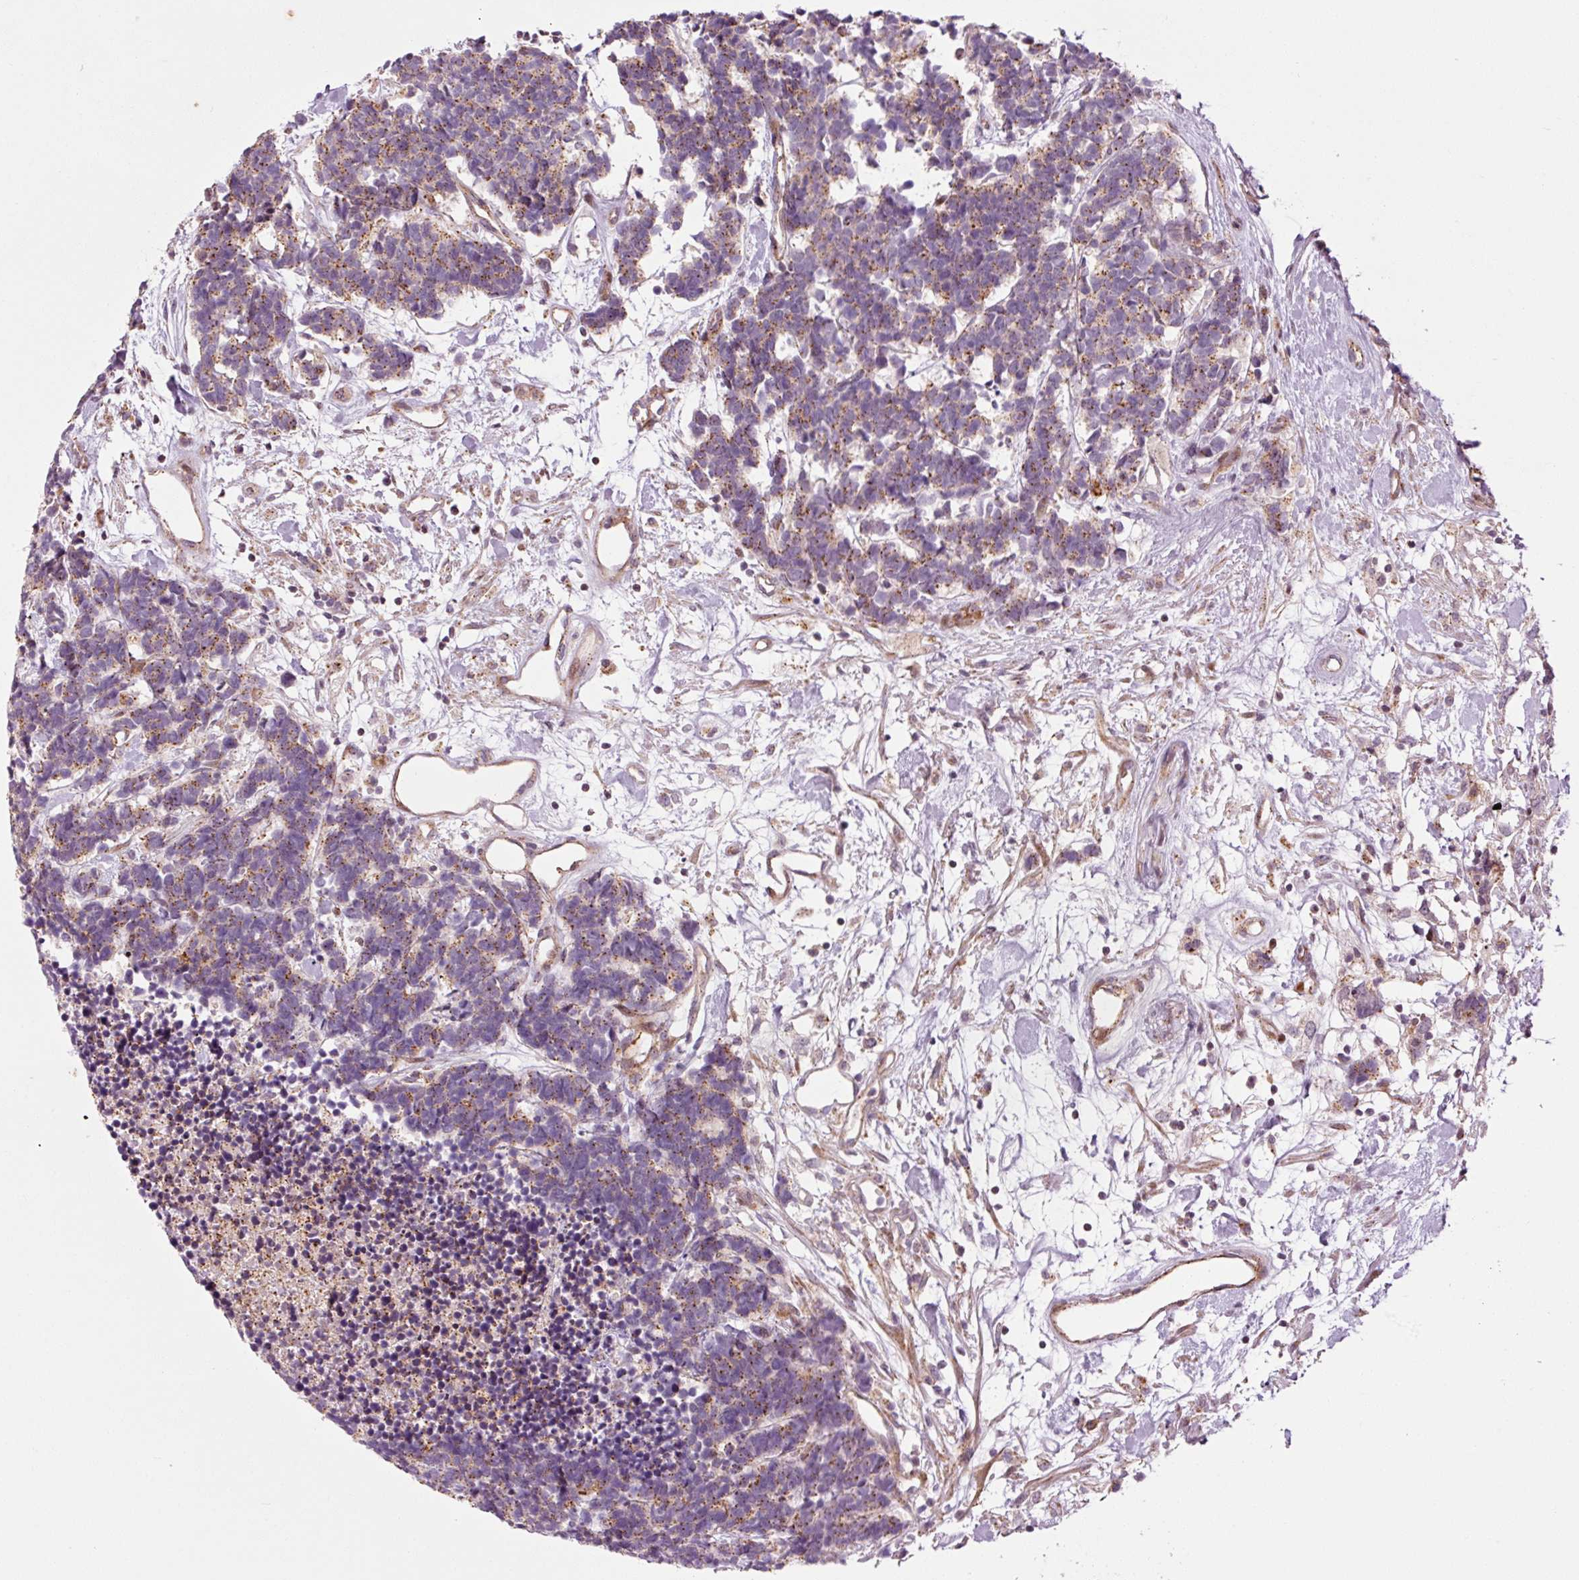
{"staining": {"intensity": "moderate", "quantity": ">75%", "location": "cytoplasmic/membranous"}, "tissue": "carcinoid", "cell_type": "Tumor cells", "image_type": "cancer", "snomed": [{"axis": "morphology", "description": "Carcinoma, NOS"}, {"axis": "morphology", "description": "Carcinoid, malignant, NOS"}, {"axis": "topography", "description": "Urinary bladder"}], "caption": "Immunohistochemistry (IHC) micrograph of human carcinoid stained for a protein (brown), which exhibits medium levels of moderate cytoplasmic/membranous expression in approximately >75% of tumor cells.", "gene": "ANKRD20A1", "patient": {"sex": "male", "age": 57}}